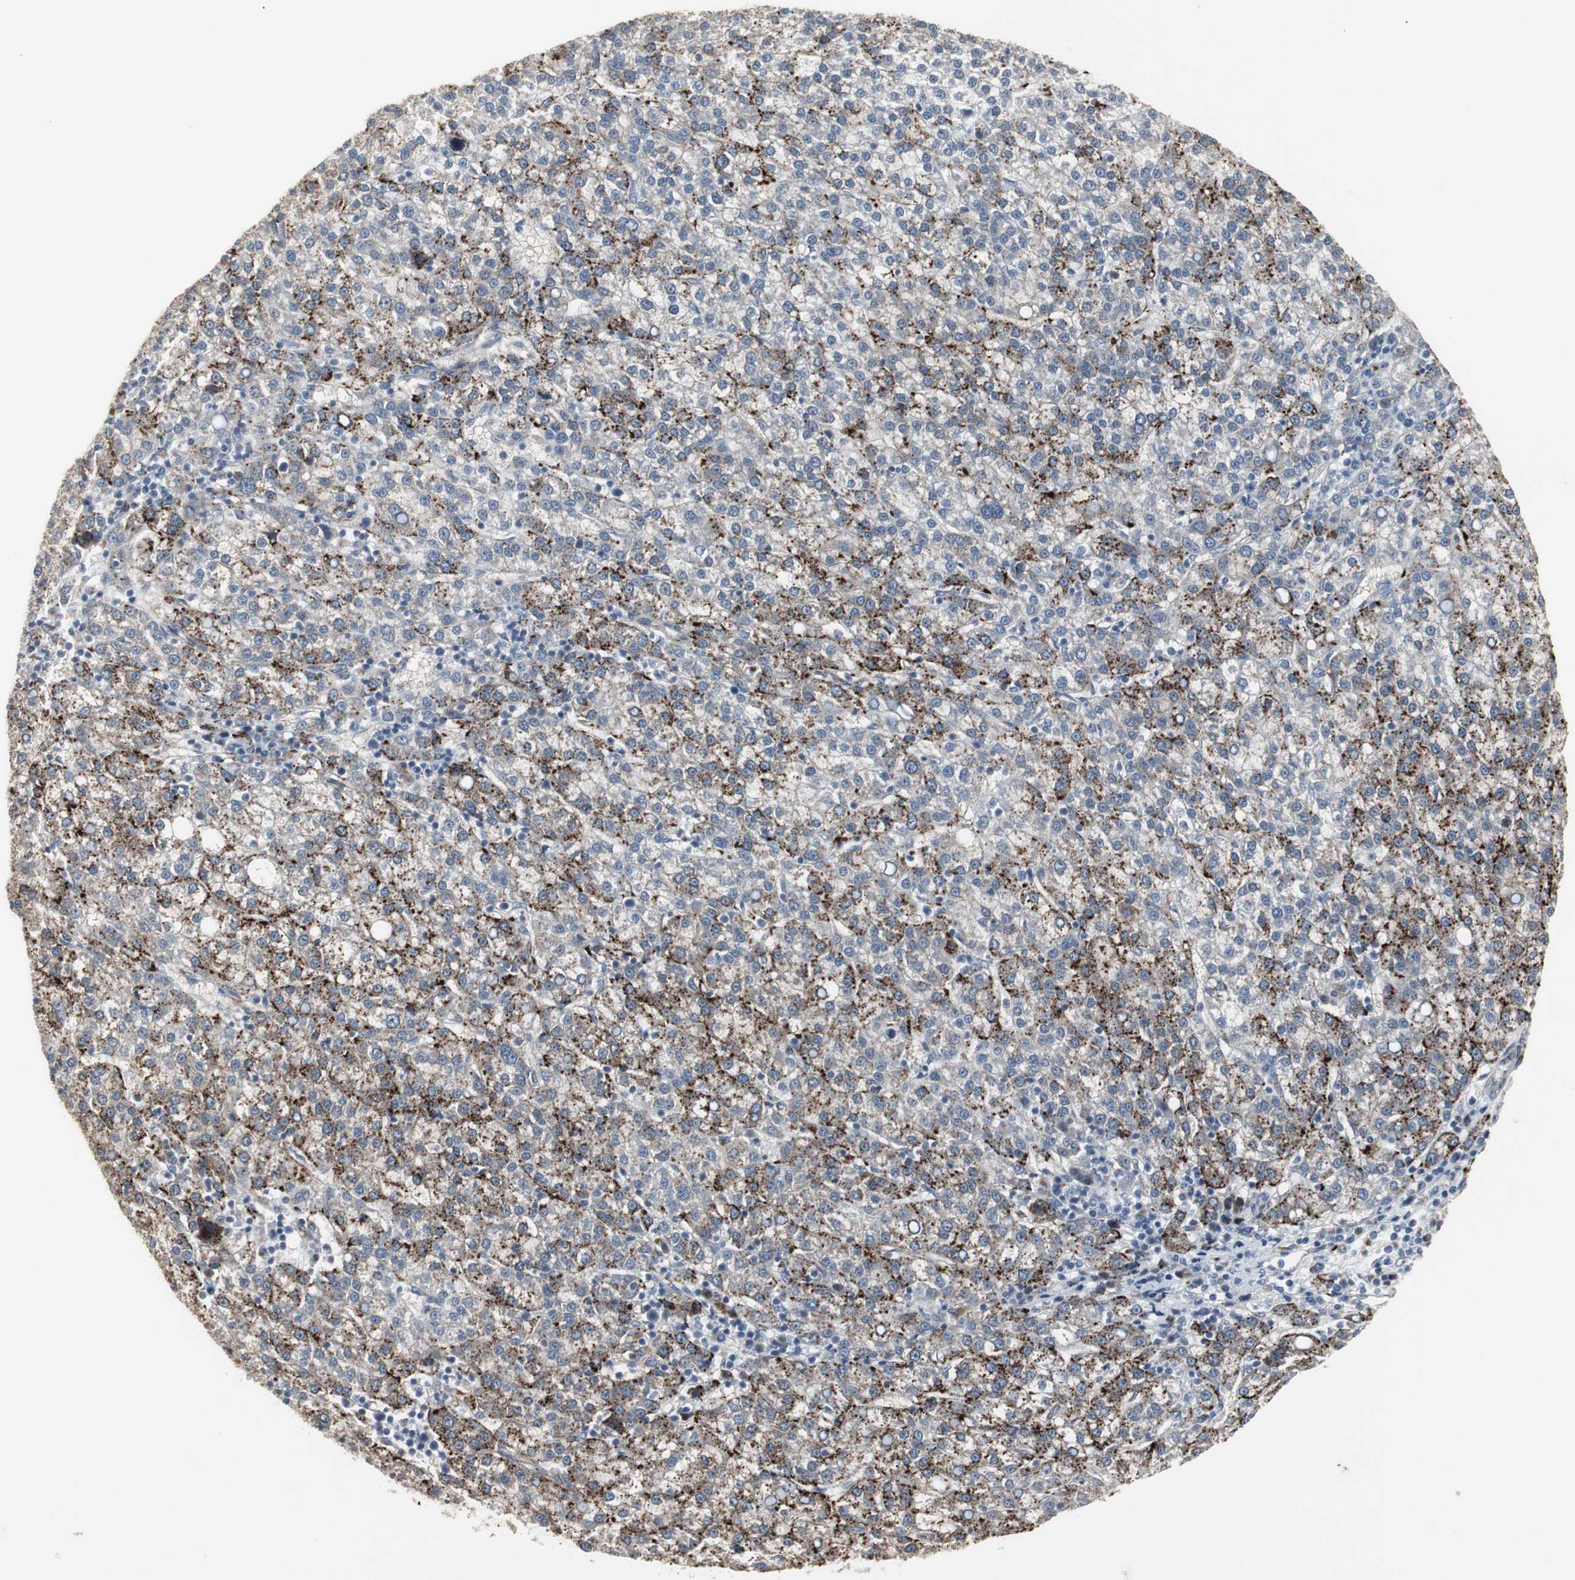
{"staining": {"intensity": "strong", "quantity": ">75%", "location": "cytoplasmic/membranous"}, "tissue": "liver cancer", "cell_type": "Tumor cells", "image_type": "cancer", "snomed": [{"axis": "morphology", "description": "Carcinoma, Hepatocellular, NOS"}, {"axis": "topography", "description": "Liver"}], "caption": "Human hepatocellular carcinoma (liver) stained with a brown dye demonstrates strong cytoplasmic/membranous positive staining in about >75% of tumor cells.", "gene": "GBA1", "patient": {"sex": "female", "age": 58}}